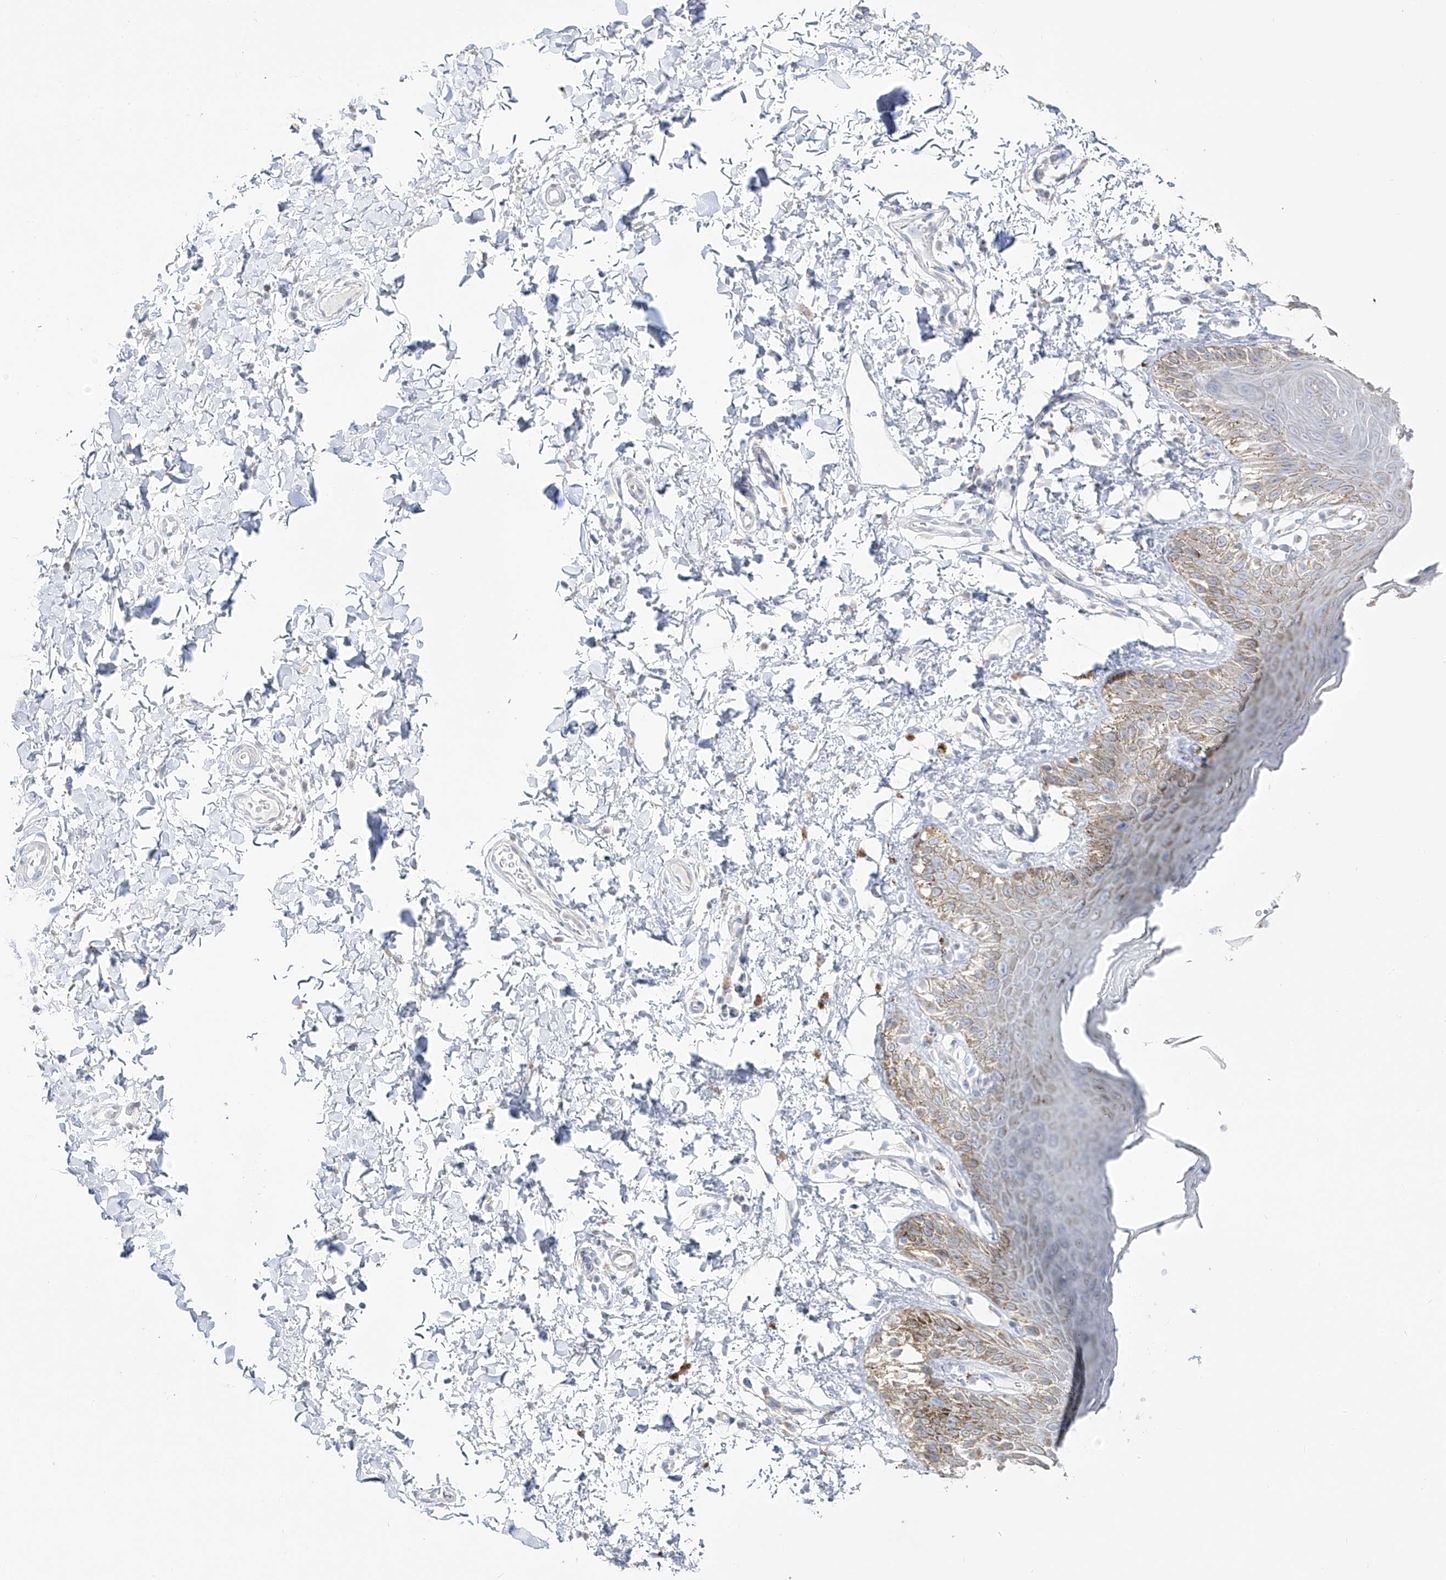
{"staining": {"intensity": "moderate", "quantity": "<25%", "location": "cytoplasmic/membranous"}, "tissue": "skin", "cell_type": "Epidermal cells", "image_type": "normal", "snomed": [{"axis": "morphology", "description": "Normal tissue, NOS"}, {"axis": "topography", "description": "Anal"}], "caption": "Immunohistochemistry (DAB (3,3'-diaminobenzidine)) staining of unremarkable skin displays moderate cytoplasmic/membranous protein positivity in approximately <25% of epidermal cells. The staining is performed using DAB (3,3'-diaminobenzidine) brown chromogen to label protein expression. The nuclei are counter-stained blue using hematoxylin.", "gene": "RCHY1", "patient": {"sex": "male", "age": 44}}